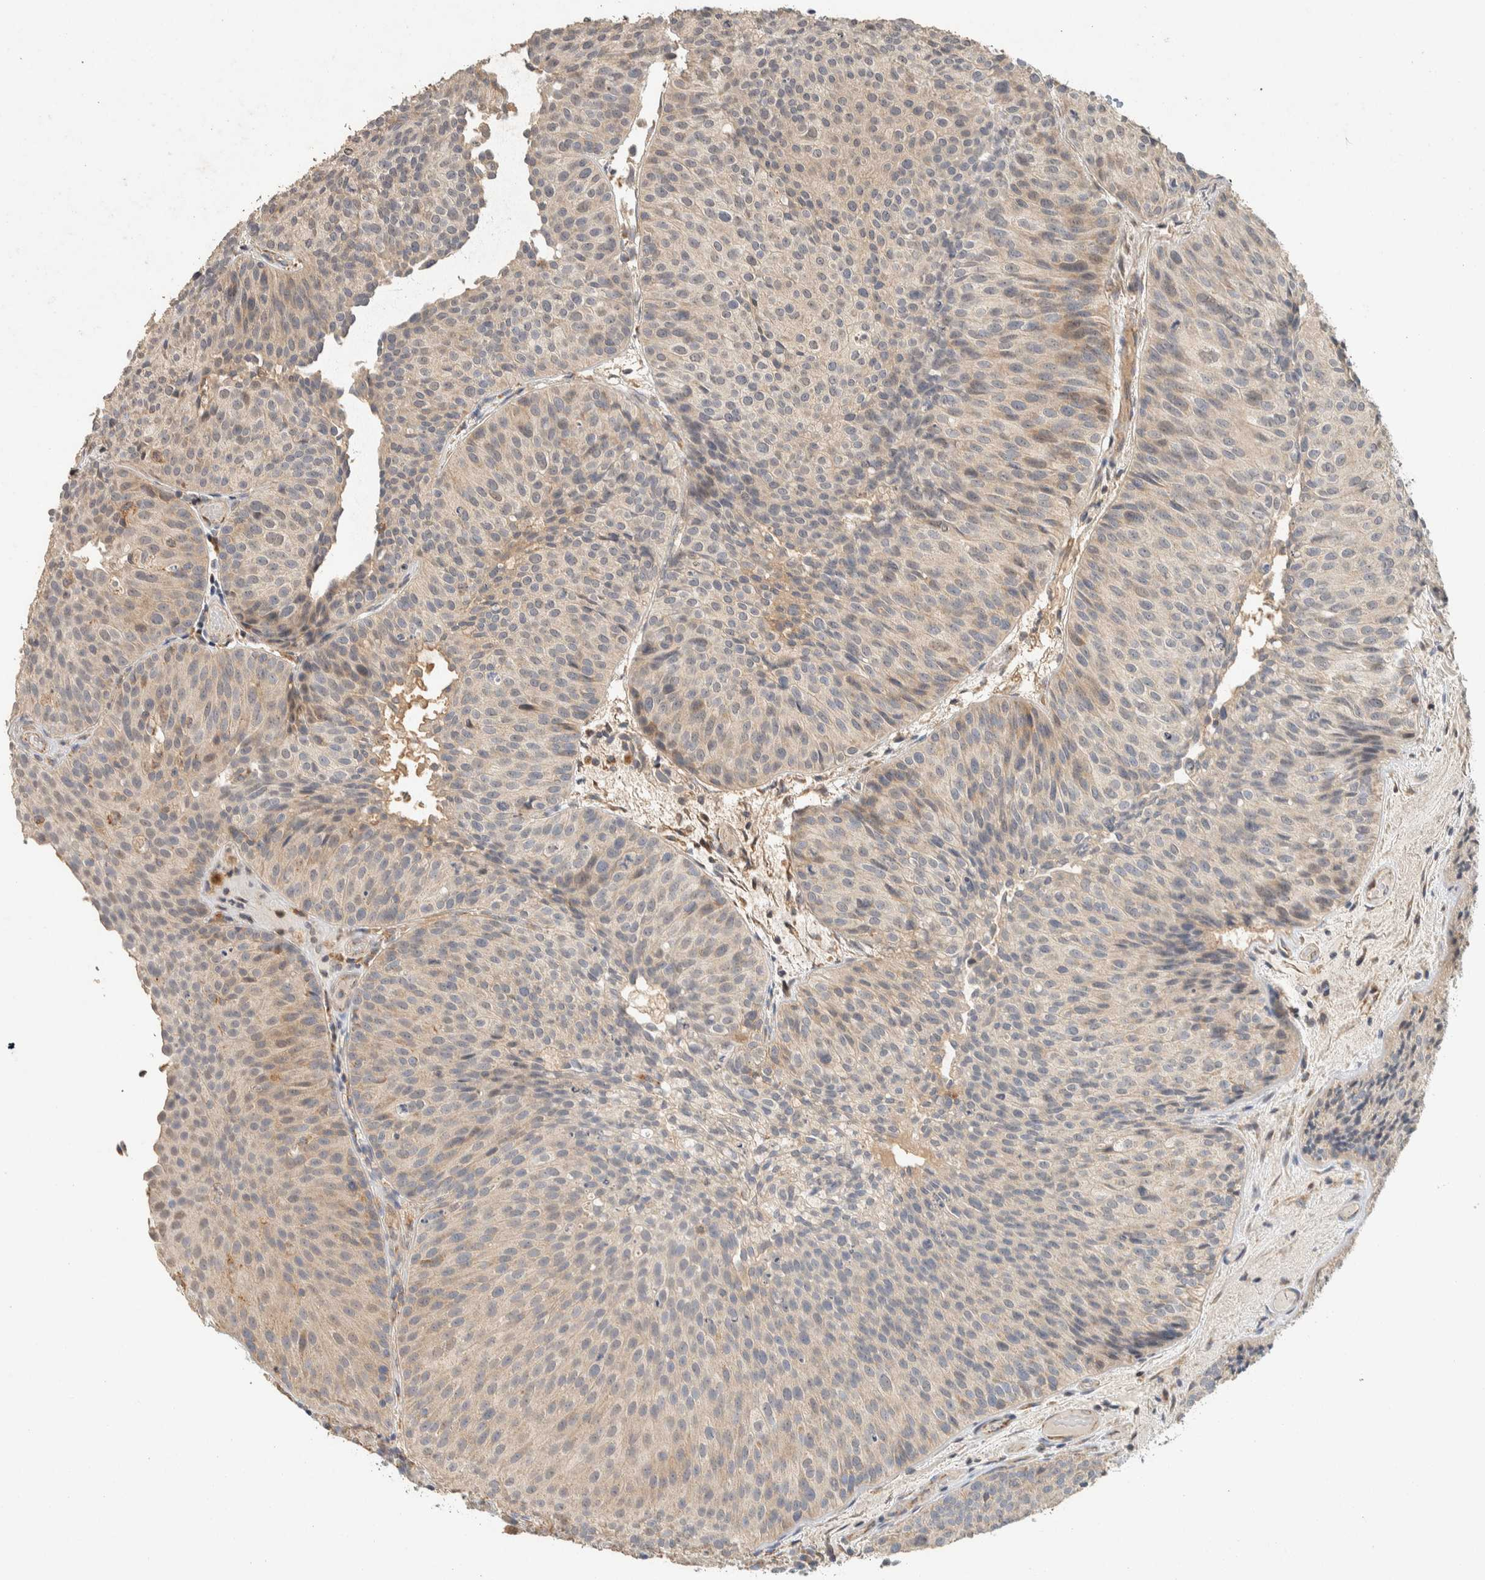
{"staining": {"intensity": "weak", "quantity": "25%-75%", "location": "cytoplasmic/membranous"}, "tissue": "urothelial cancer", "cell_type": "Tumor cells", "image_type": "cancer", "snomed": [{"axis": "morphology", "description": "Urothelial carcinoma, Low grade"}, {"axis": "topography", "description": "Urinary bladder"}], "caption": "Human urothelial carcinoma (low-grade) stained for a protein (brown) displays weak cytoplasmic/membranous positive positivity in about 25%-75% of tumor cells.", "gene": "PDE7B", "patient": {"sex": "male", "age": 86}}